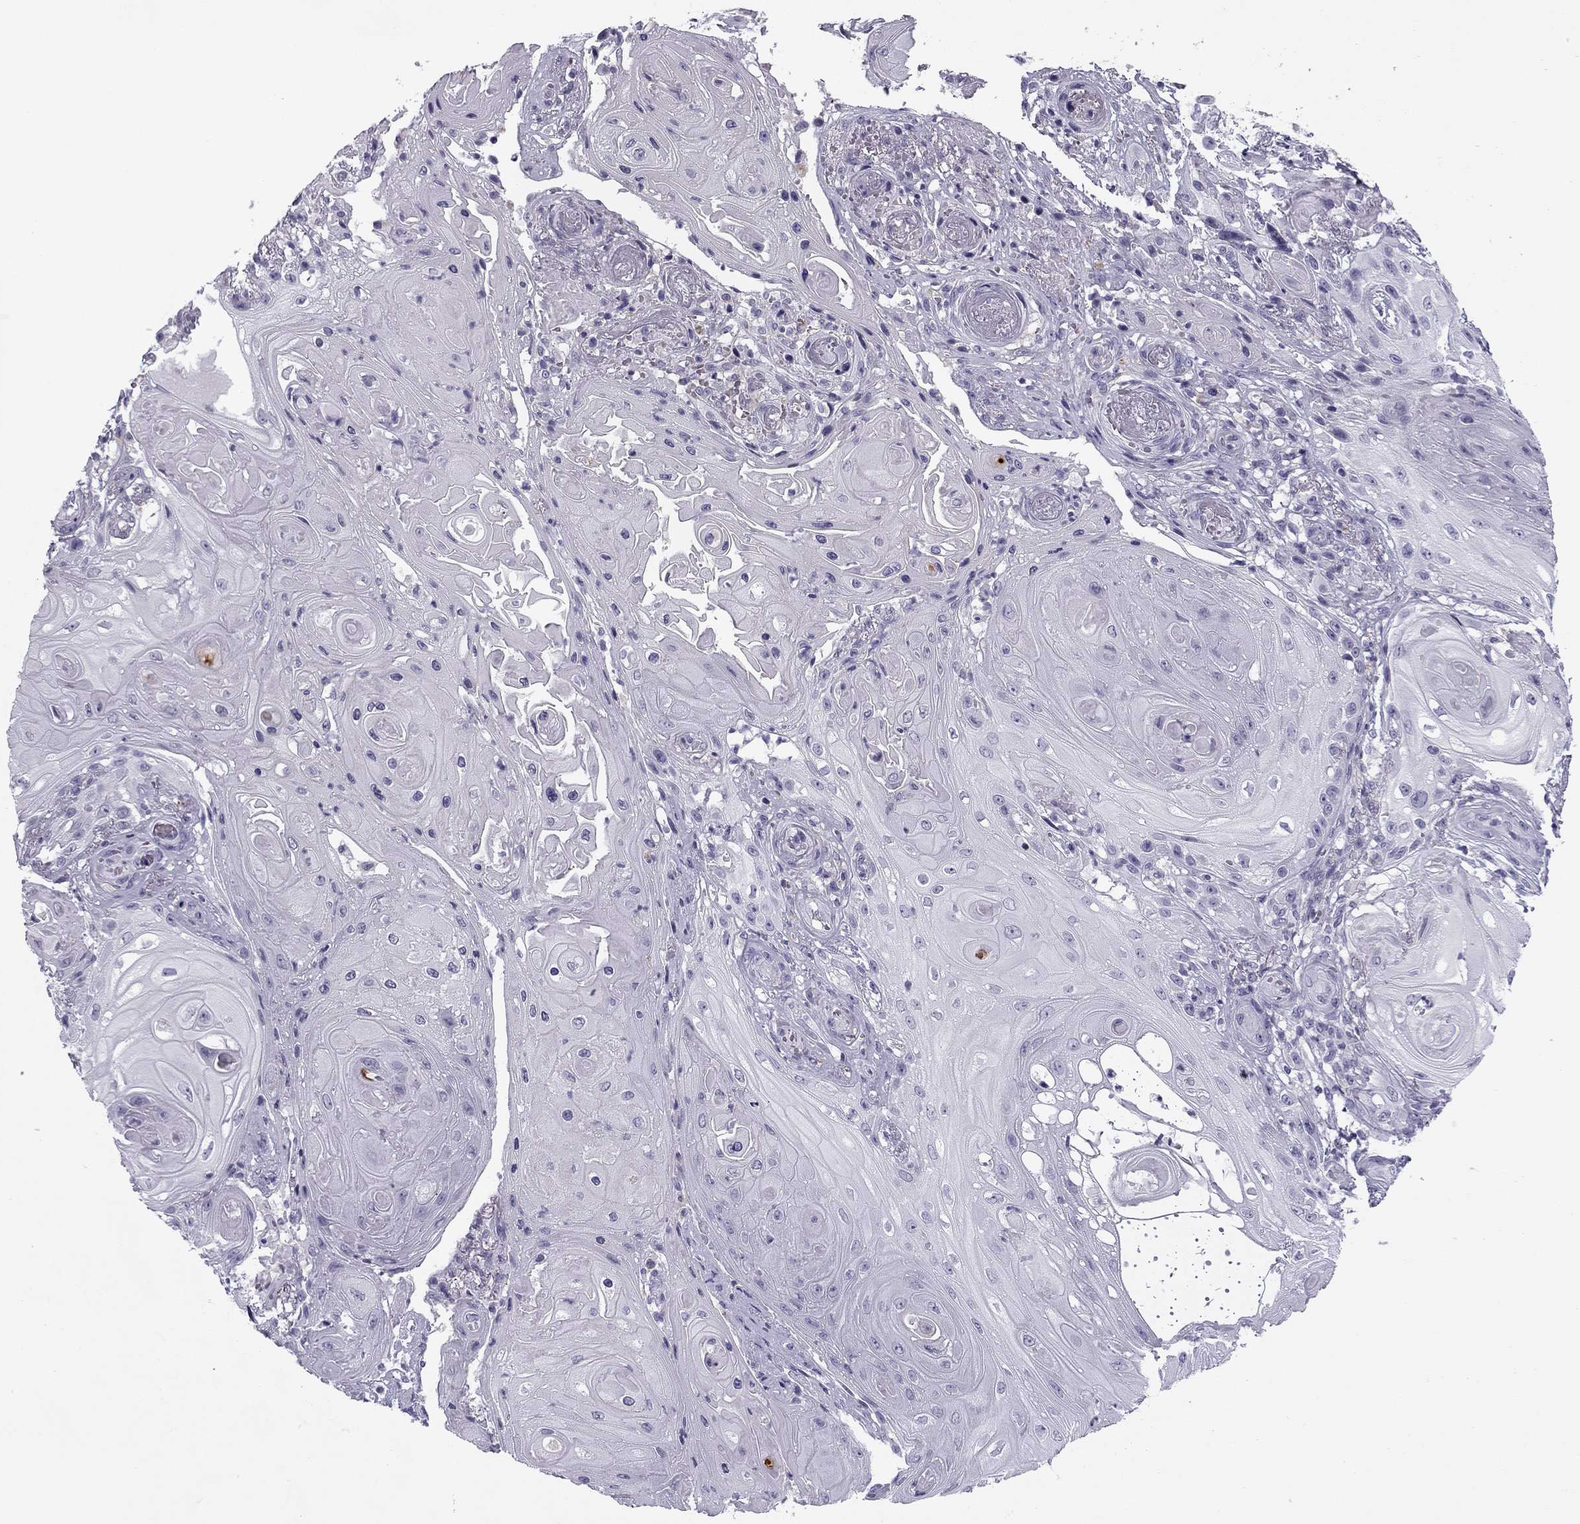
{"staining": {"intensity": "negative", "quantity": "none", "location": "none"}, "tissue": "skin cancer", "cell_type": "Tumor cells", "image_type": "cancer", "snomed": [{"axis": "morphology", "description": "Squamous cell carcinoma, NOS"}, {"axis": "topography", "description": "Skin"}], "caption": "DAB immunohistochemical staining of skin cancer (squamous cell carcinoma) exhibits no significant staining in tumor cells.", "gene": "MC5R", "patient": {"sex": "male", "age": 62}}